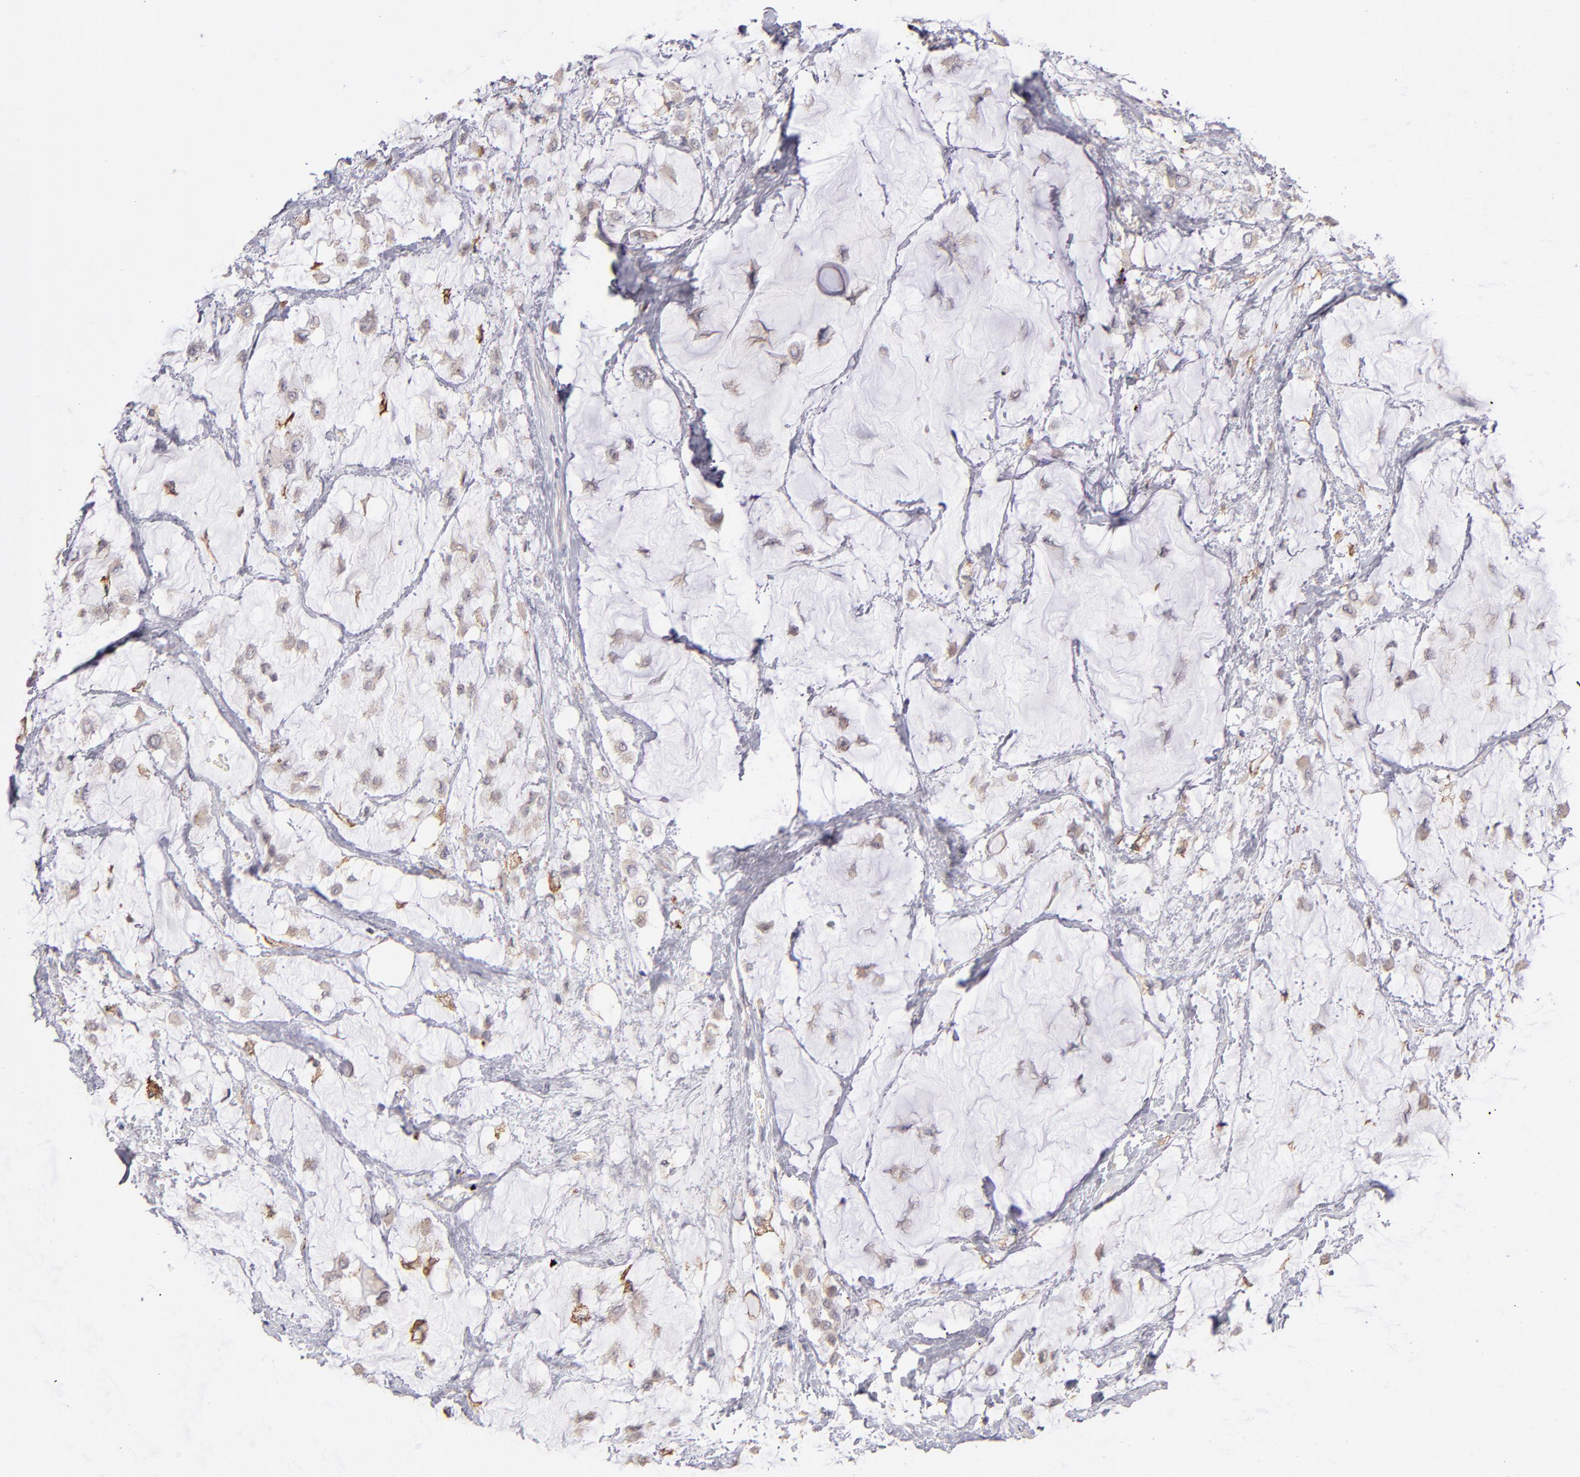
{"staining": {"intensity": "weak", "quantity": ">75%", "location": "cytoplasmic/membranous"}, "tissue": "breast cancer", "cell_type": "Tumor cells", "image_type": "cancer", "snomed": [{"axis": "morphology", "description": "Lobular carcinoma"}, {"axis": "topography", "description": "Breast"}], "caption": "Immunohistochemical staining of breast cancer (lobular carcinoma) displays weak cytoplasmic/membranous protein positivity in approximately >75% of tumor cells.", "gene": "GLDC", "patient": {"sex": "female", "age": 85}}